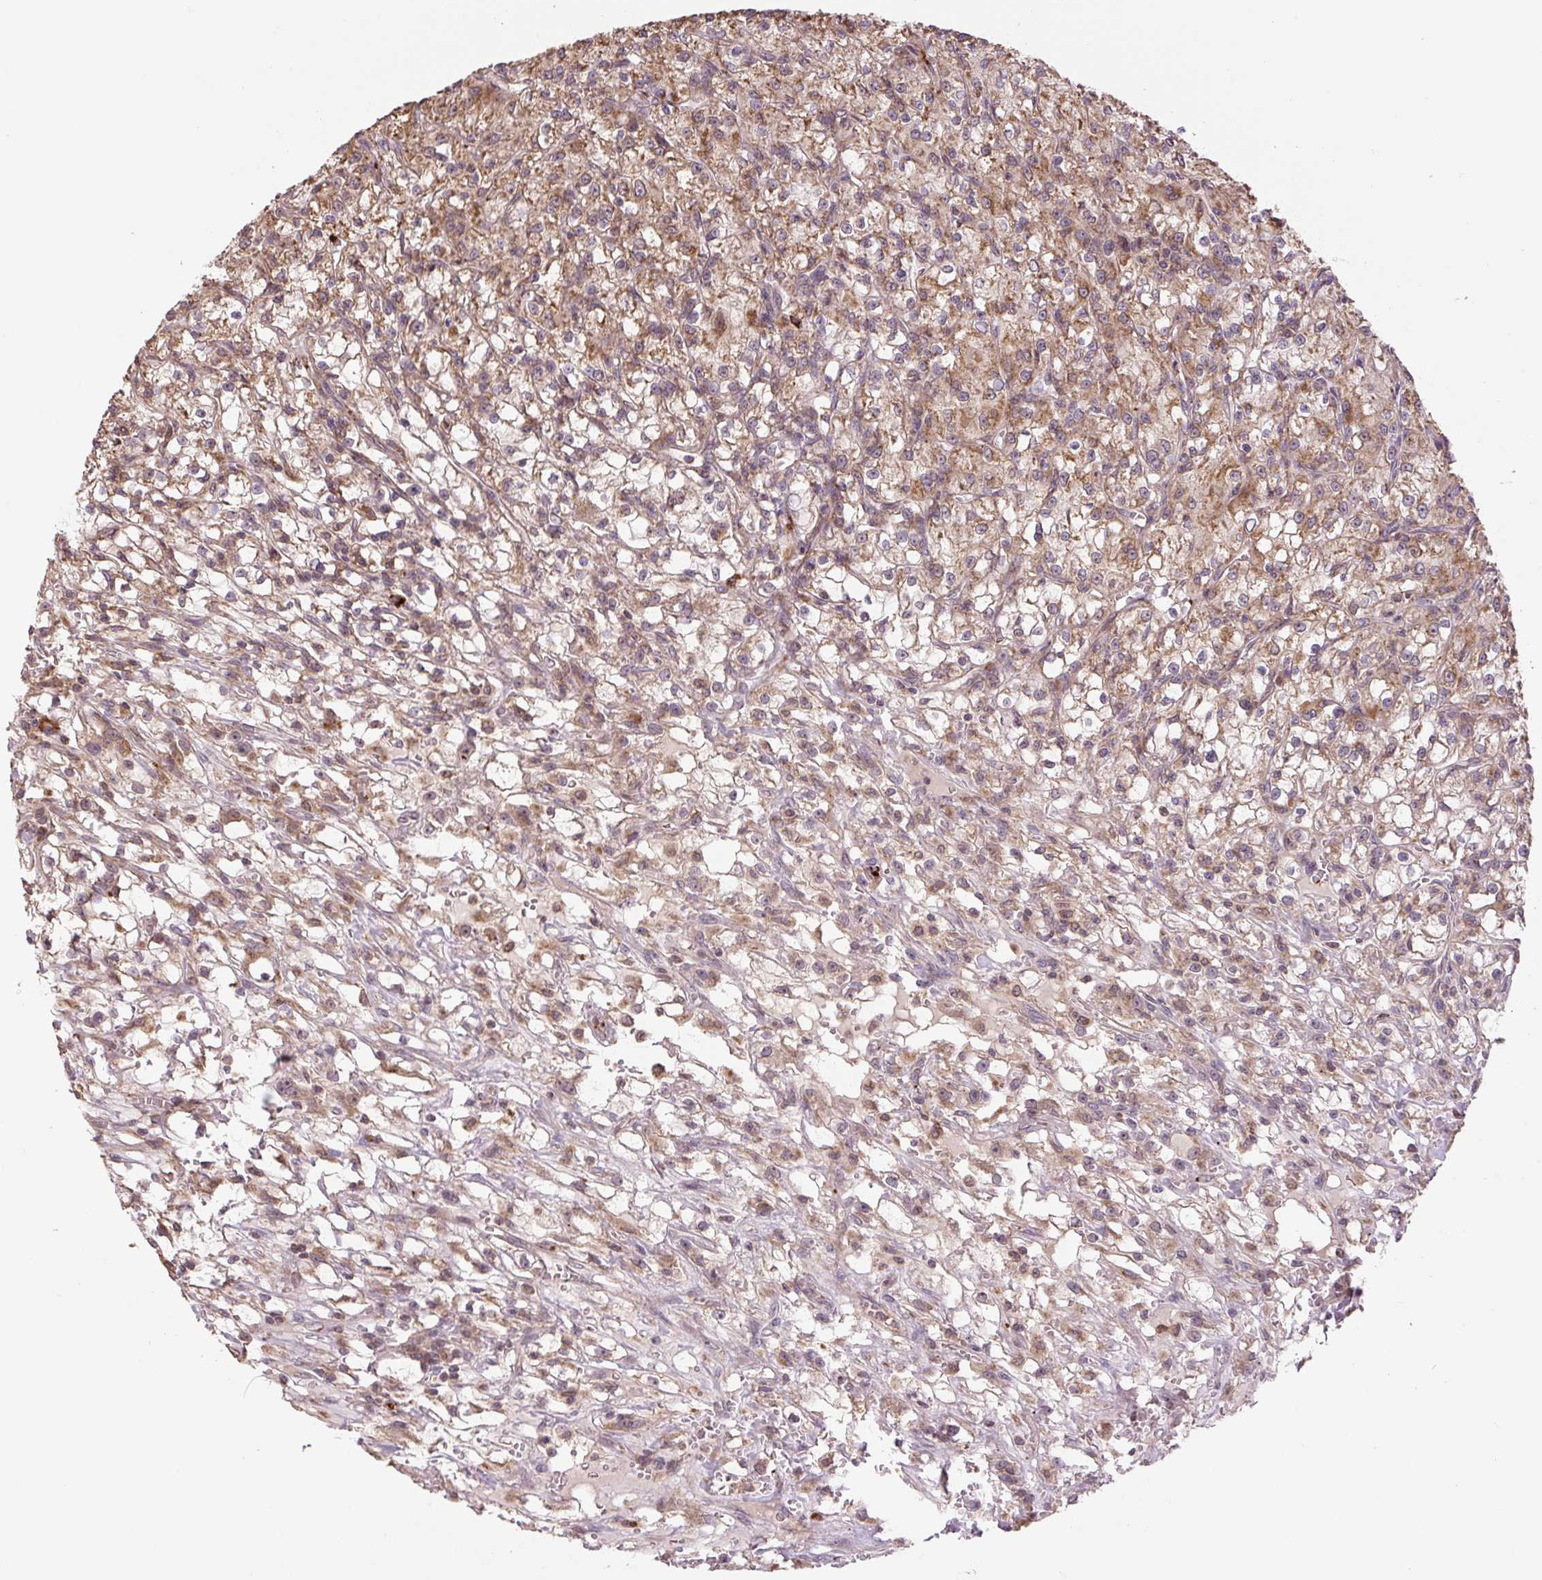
{"staining": {"intensity": "moderate", "quantity": ">75%", "location": "cytoplasmic/membranous"}, "tissue": "renal cancer", "cell_type": "Tumor cells", "image_type": "cancer", "snomed": [{"axis": "morphology", "description": "Adenocarcinoma, NOS"}, {"axis": "topography", "description": "Kidney"}], "caption": "Moderate cytoplasmic/membranous positivity is seen in about >75% of tumor cells in adenocarcinoma (renal).", "gene": "TMEM160", "patient": {"sex": "female", "age": 59}}